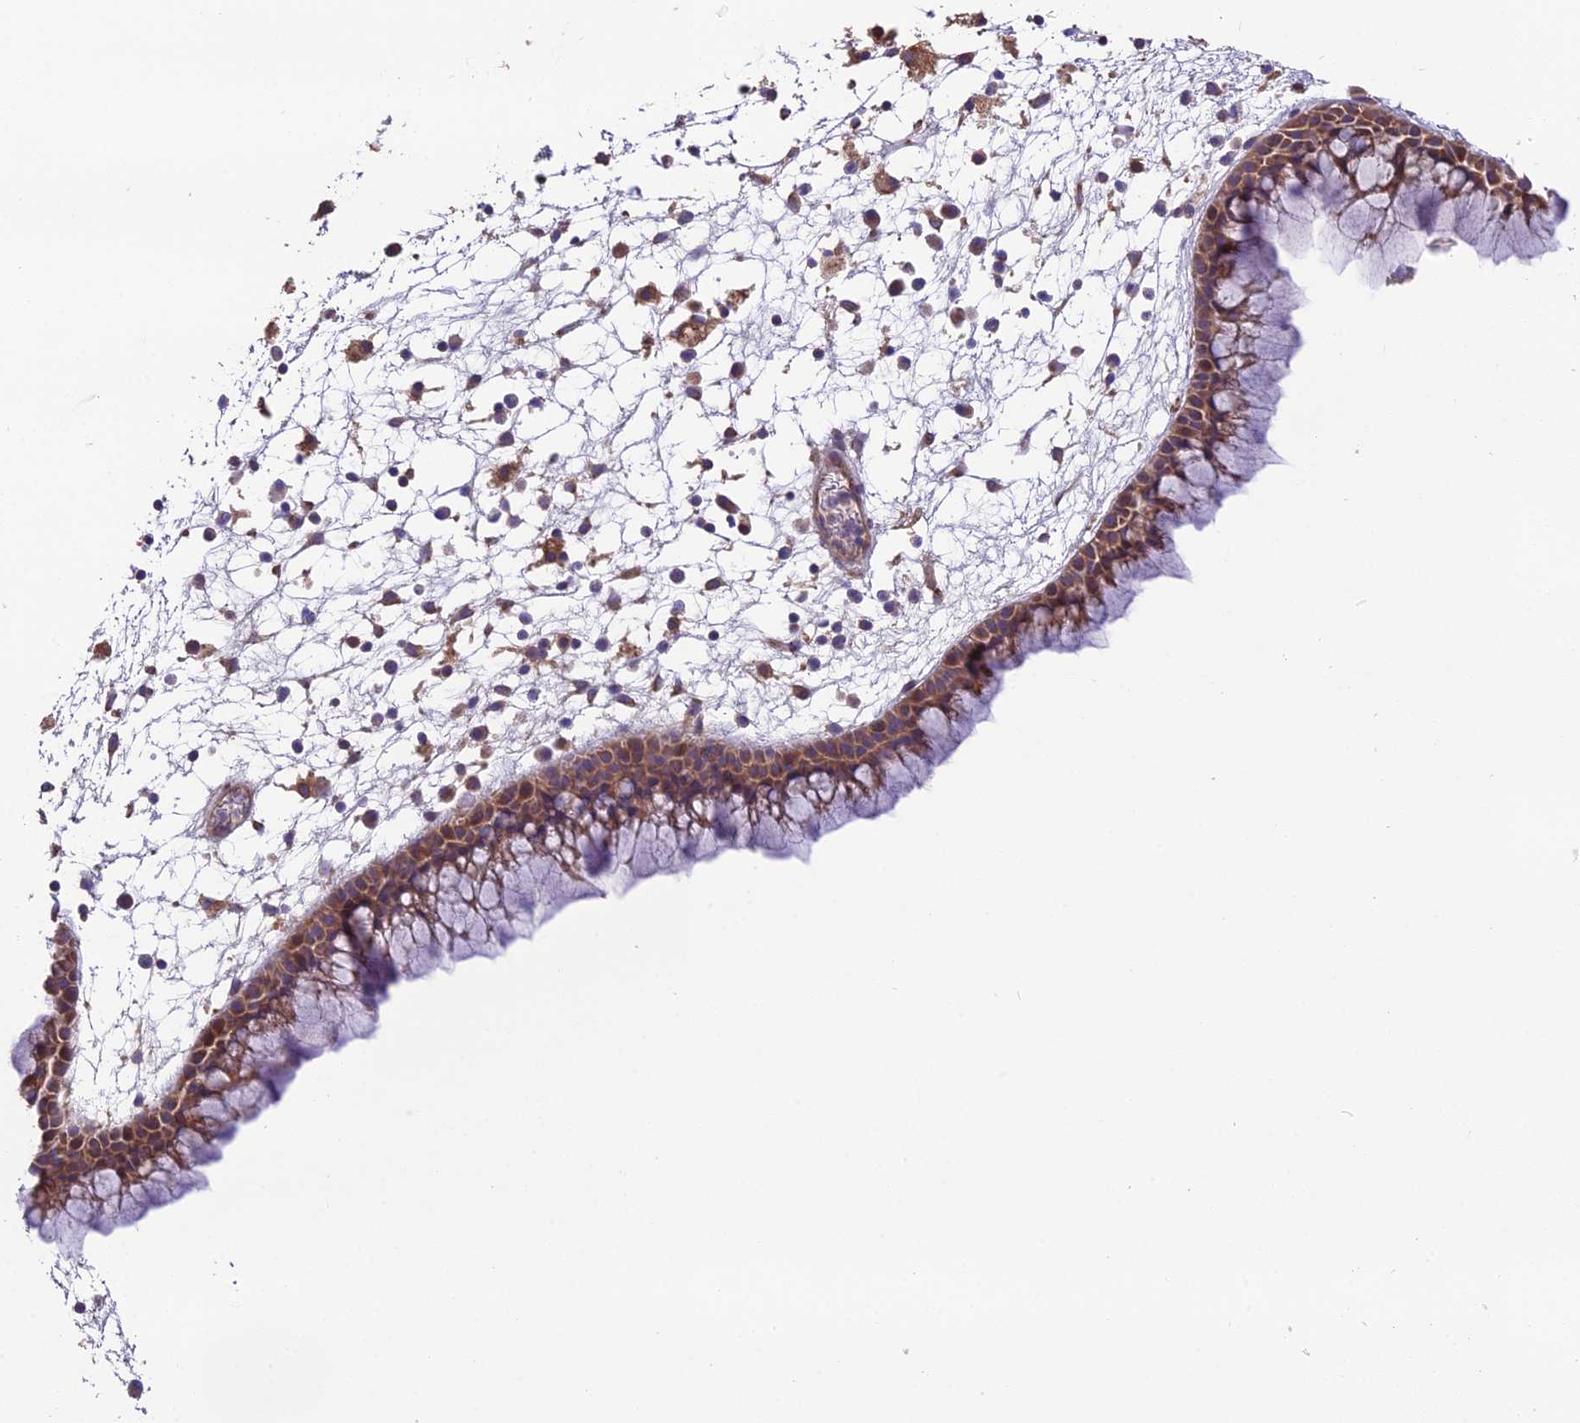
{"staining": {"intensity": "moderate", "quantity": ">75%", "location": "cytoplasmic/membranous"}, "tissue": "nasopharynx", "cell_type": "Respiratory epithelial cells", "image_type": "normal", "snomed": [{"axis": "morphology", "description": "Normal tissue, NOS"}, {"axis": "morphology", "description": "Inflammation, NOS"}, {"axis": "morphology", "description": "Malignant melanoma, Metastatic site"}, {"axis": "topography", "description": "Nasopharynx"}], "caption": "IHC micrograph of normal nasopharynx: human nasopharynx stained using immunohistochemistry (IHC) reveals medium levels of moderate protein expression localized specifically in the cytoplasmic/membranous of respiratory epithelial cells, appearing as a cytoplasmic/membranous brown color.", "gene": "BLOC1S4", "patient": {"sex": "male", "age": 70}}